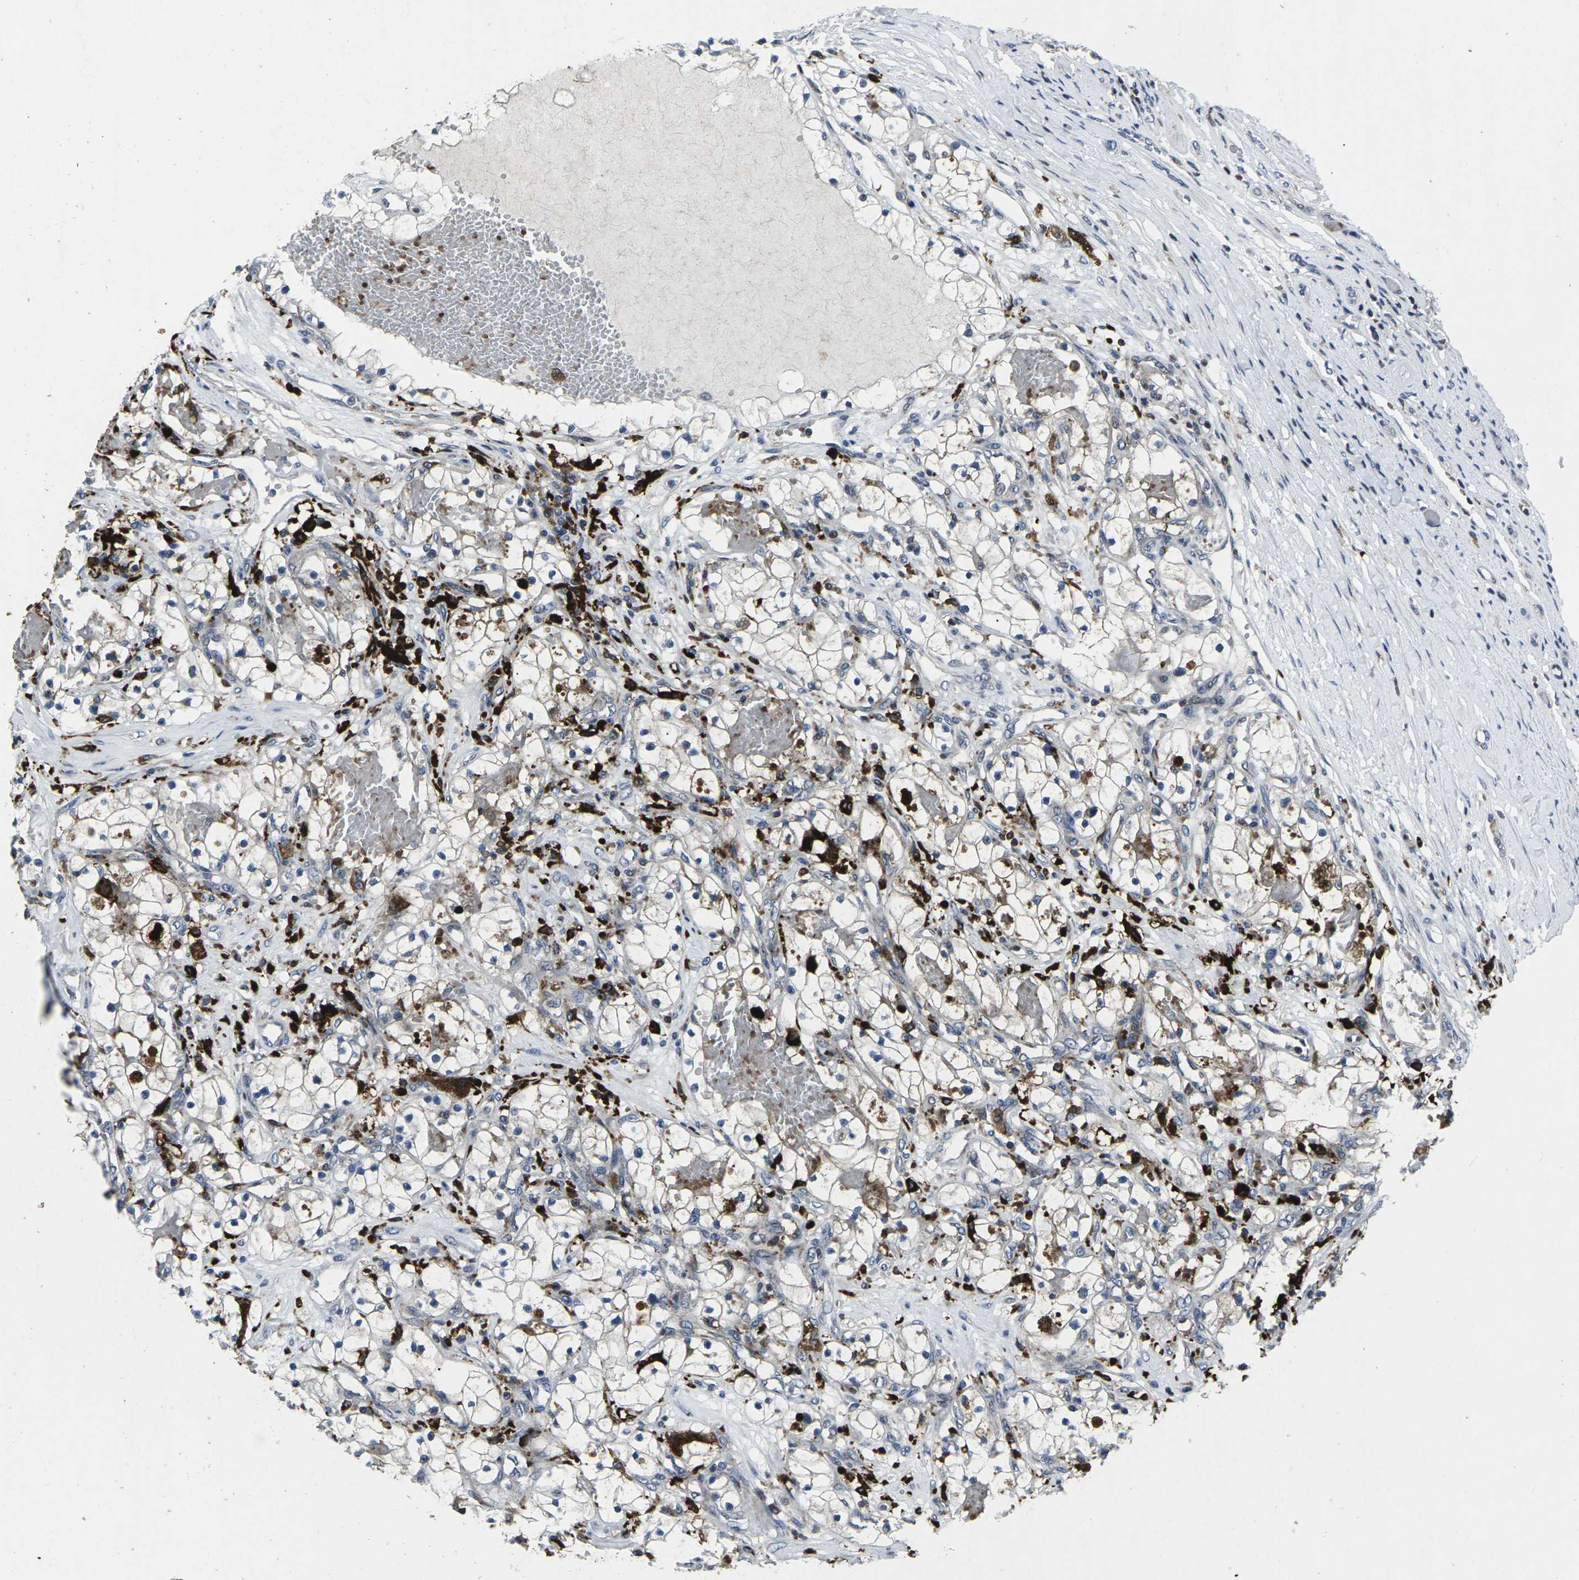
{"staining": {"intensity": "weak", "quantity": "<25%", "location": "cytoplasmic/membranous"}, "tissue": "renal cancer", "cell_type": "Tumor cells", "image_type": "cancer", "snomed": [{"axis": "morphology", "description": "Adenocarcinoma, NOS"}, {"axis": "topography", "description": "Kidney"}], "caption": "Human renal adenocarcinoma stained for a protein using immunohistochemistry displays no expression in tumor cells.", "gene": "STAT4", "patient": {"sex": "male", "age": 68}}